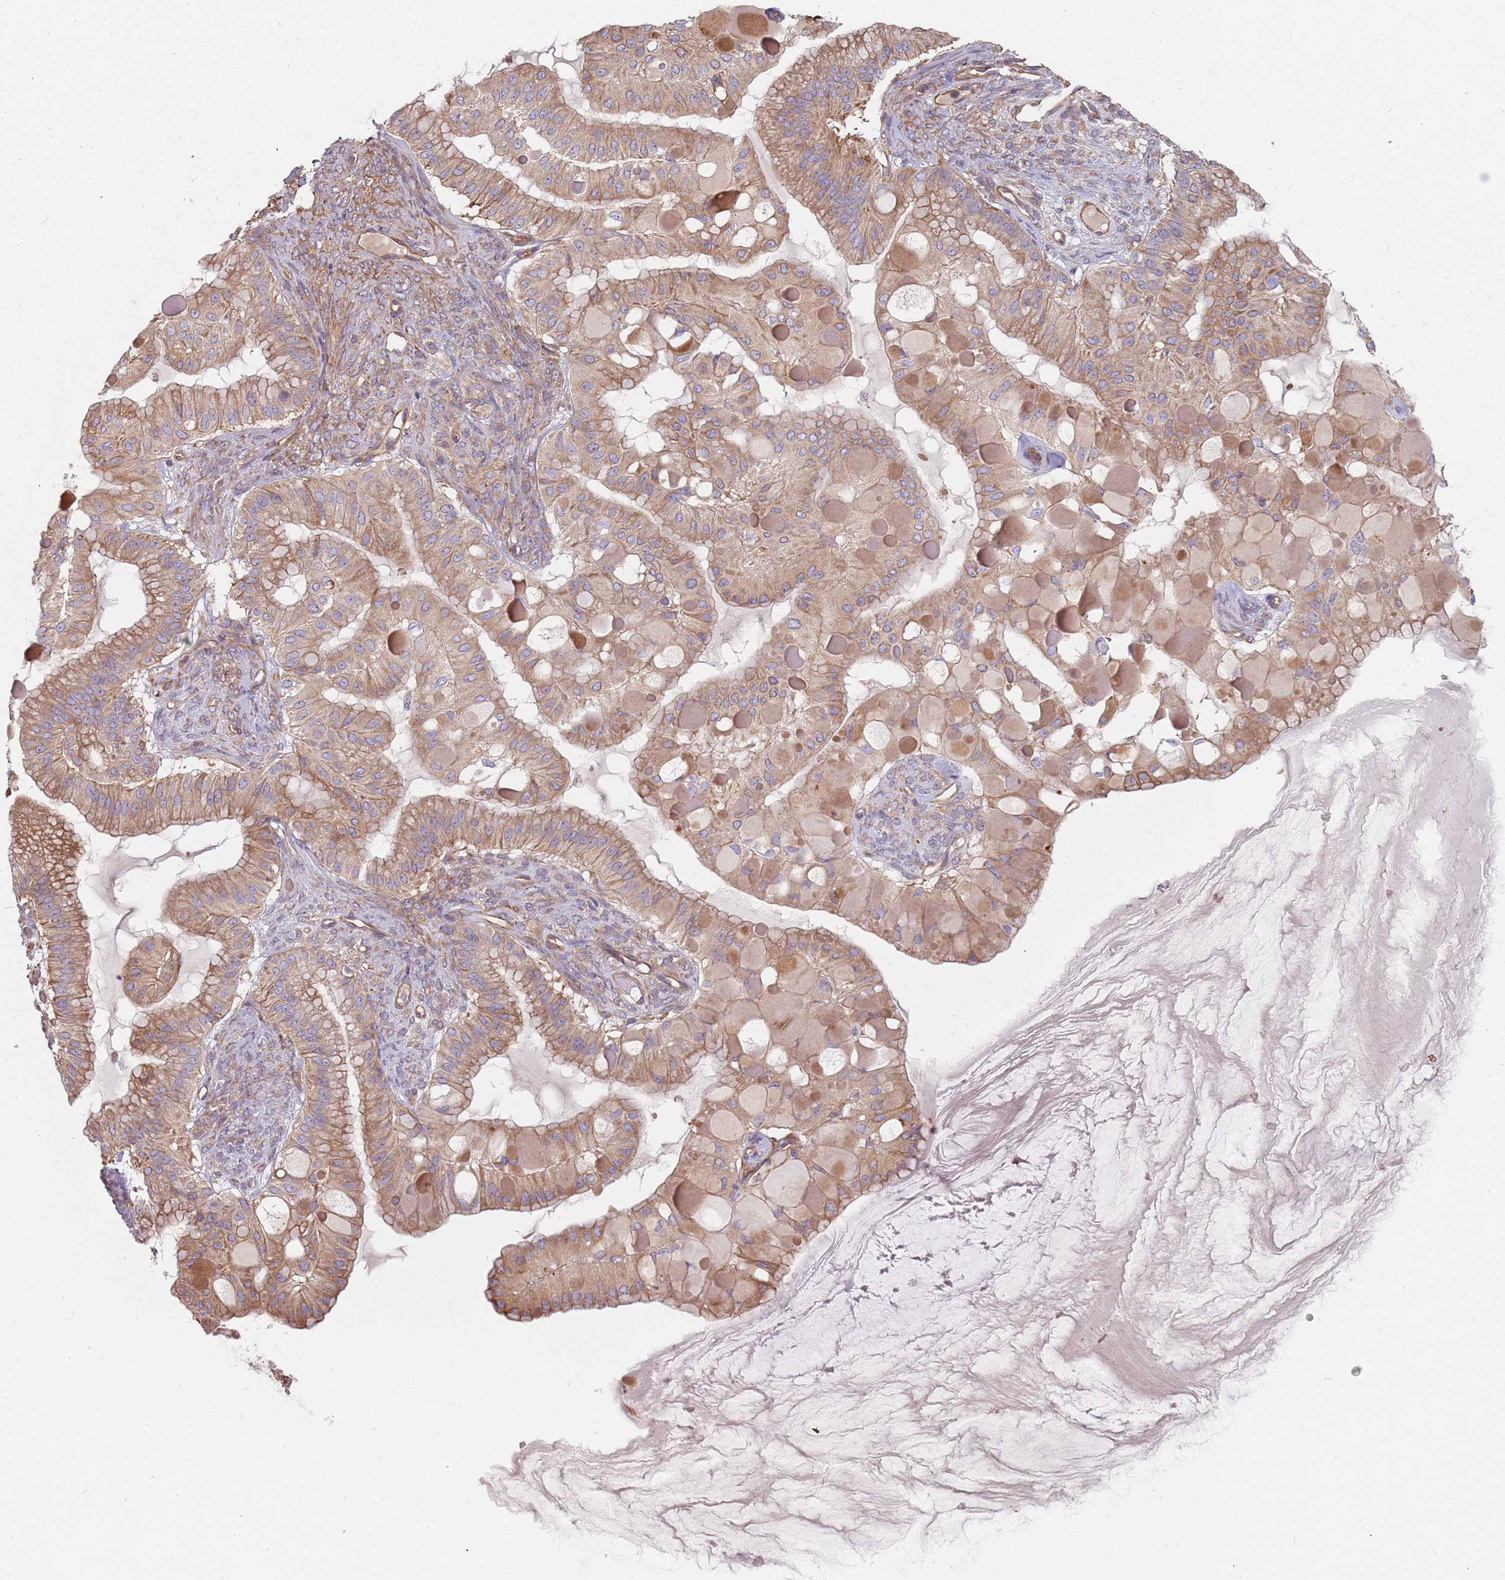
{"staining": {"intensity": "moderate", "quantity": ">75%", "location": "cytoplasmic/membranous"}, "tissue": "ovarian cancer", "cell_type": "Tumor cells", "image_type": "cancer", "snomed": [{"axis": "morphology", "description": "Cystadenocarcinoma, mucinous, NOS"}, {"axis": "topography", "description": "Ovary"}], "caption": "Ovarian mucinous cystadenocarcinoma stained with a protein marker exhibits moderate staining in tumor cells.", "gene": "SPDL1", "patient": {"sex": "female", "age": 61}}